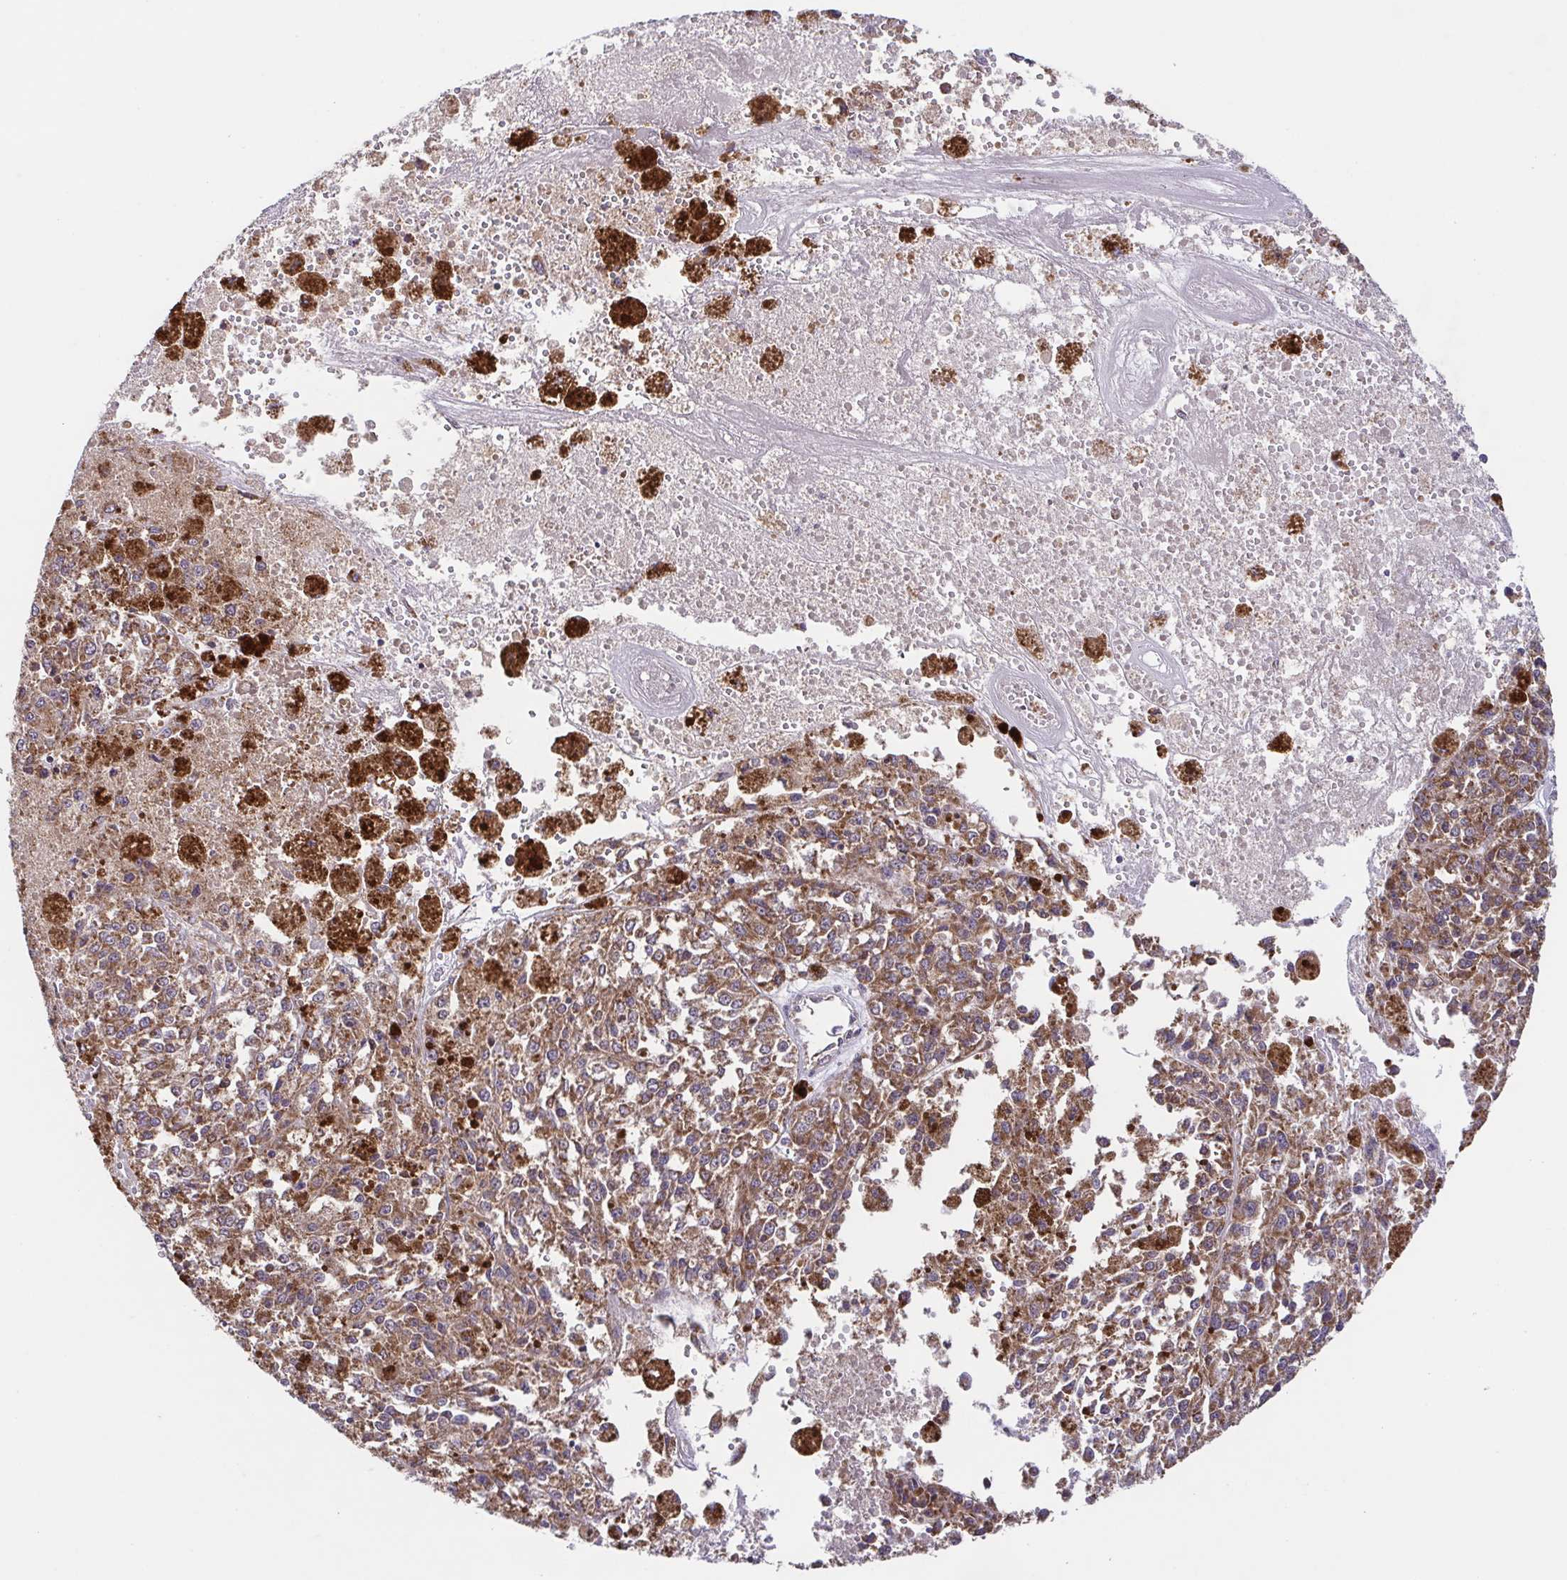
{"staining": {"intensity": "moderate", "quantity": ">75%", "location": "cytoplasmic/membranous"}, "tissue": "melanoma", "cell_type": "Tumor cells", "image_type": "cancer", "snomed": [{"axis": "morphology", "description": "Malignant melanoma, Metastatic site"}, {"axis": "topography", "description": "Lymph node"}], "caption": "Melanoma stained for a protein exhibits moderate cytoplasmic/membranous positivity in tumor cells.", "gene": "DIP2B", "patient": {"sex": "female", "age": 64}}